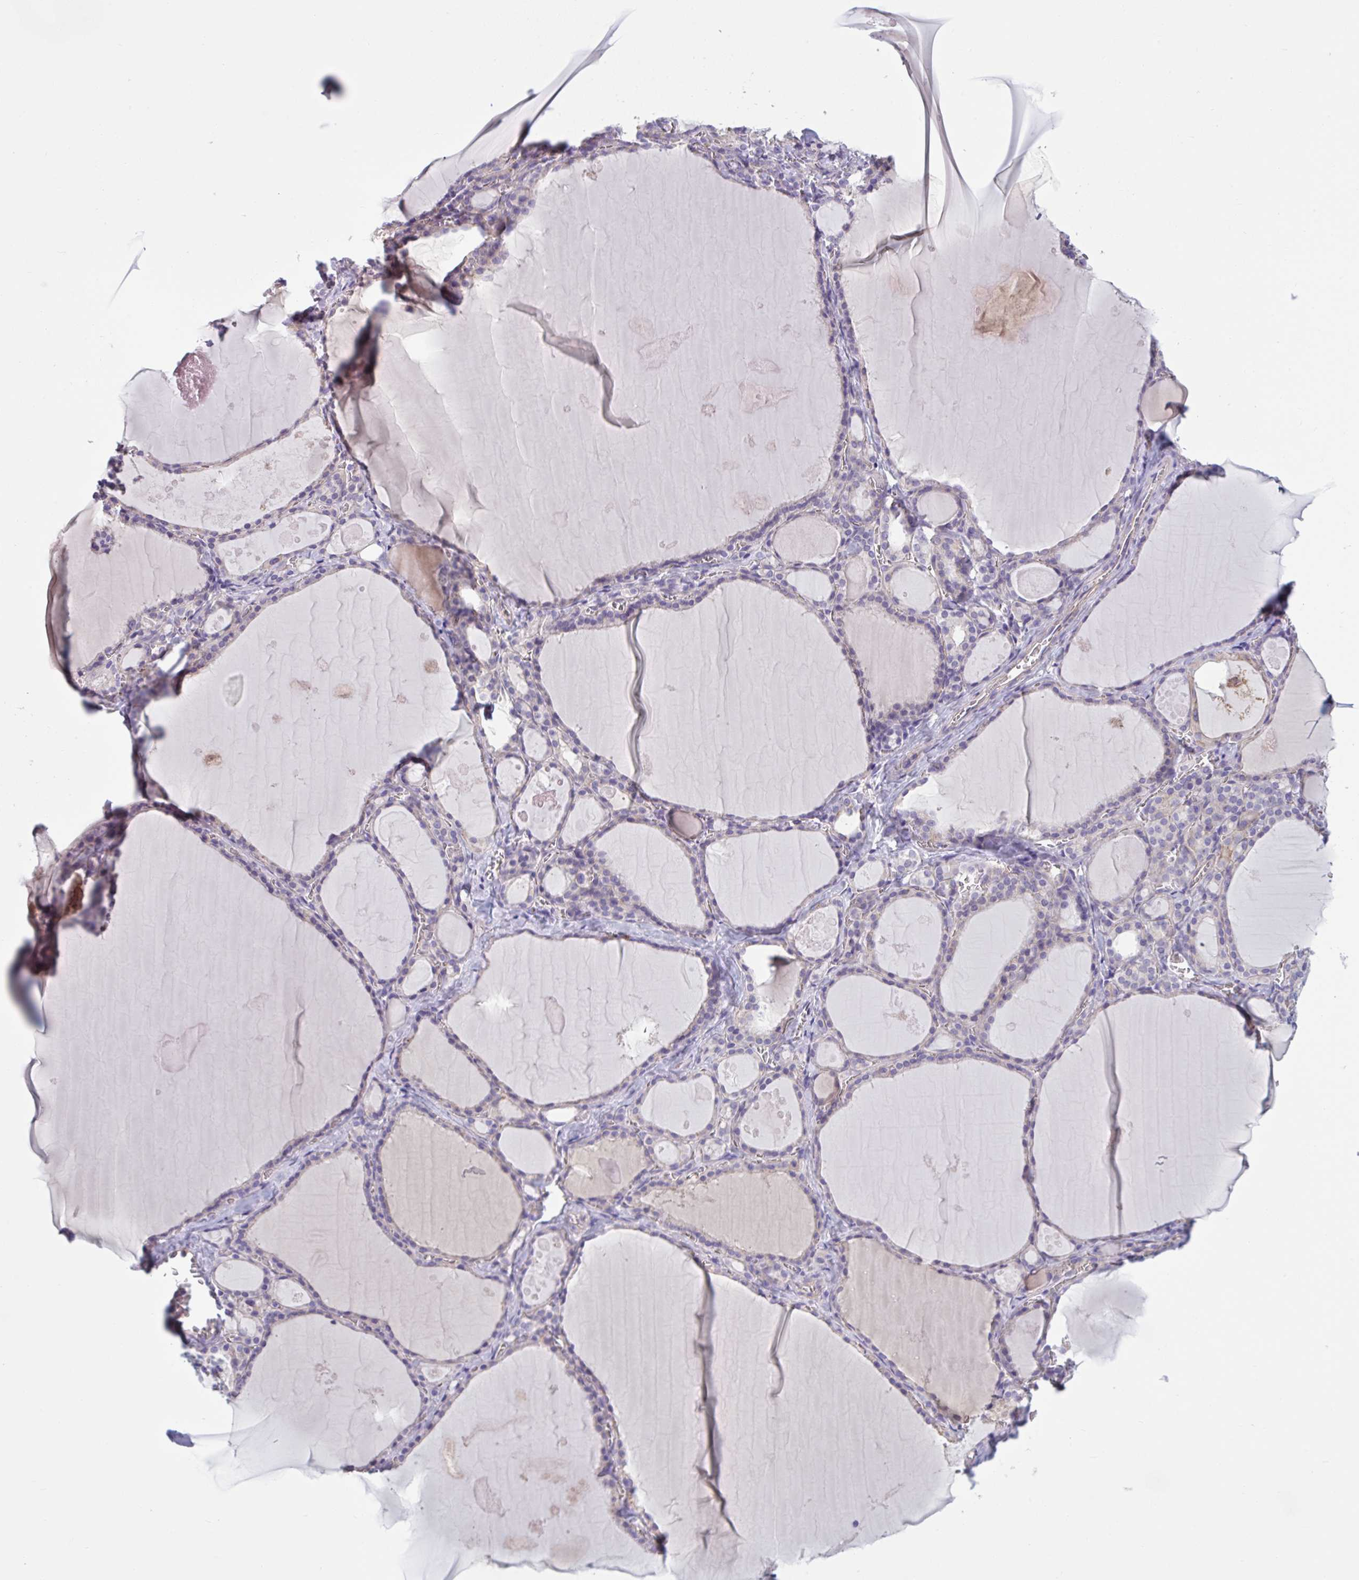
{"staining": {"intensity": "weak", "quantity": "25%-75%", "location": "cytoplasmic/membranous"}, "tissue": "thyroid gland", "cell_type": "Glandular cells", "image_type": "normal", "snomed": [{"axis": "morphology", "description": "Normal tissue, NOS"}, {"axis": "topography", "description": "Thyroid gland"}], "caption": "This micrograph shows immunohistochemistry (IHC) staining of unremarkable human thyroid gland, with low weak cytoplasmic/membranous positivity in about 25%-75% of glandular cells.", "gene": "TTC7B", "patient": {"sex": "male", "age": 56}}